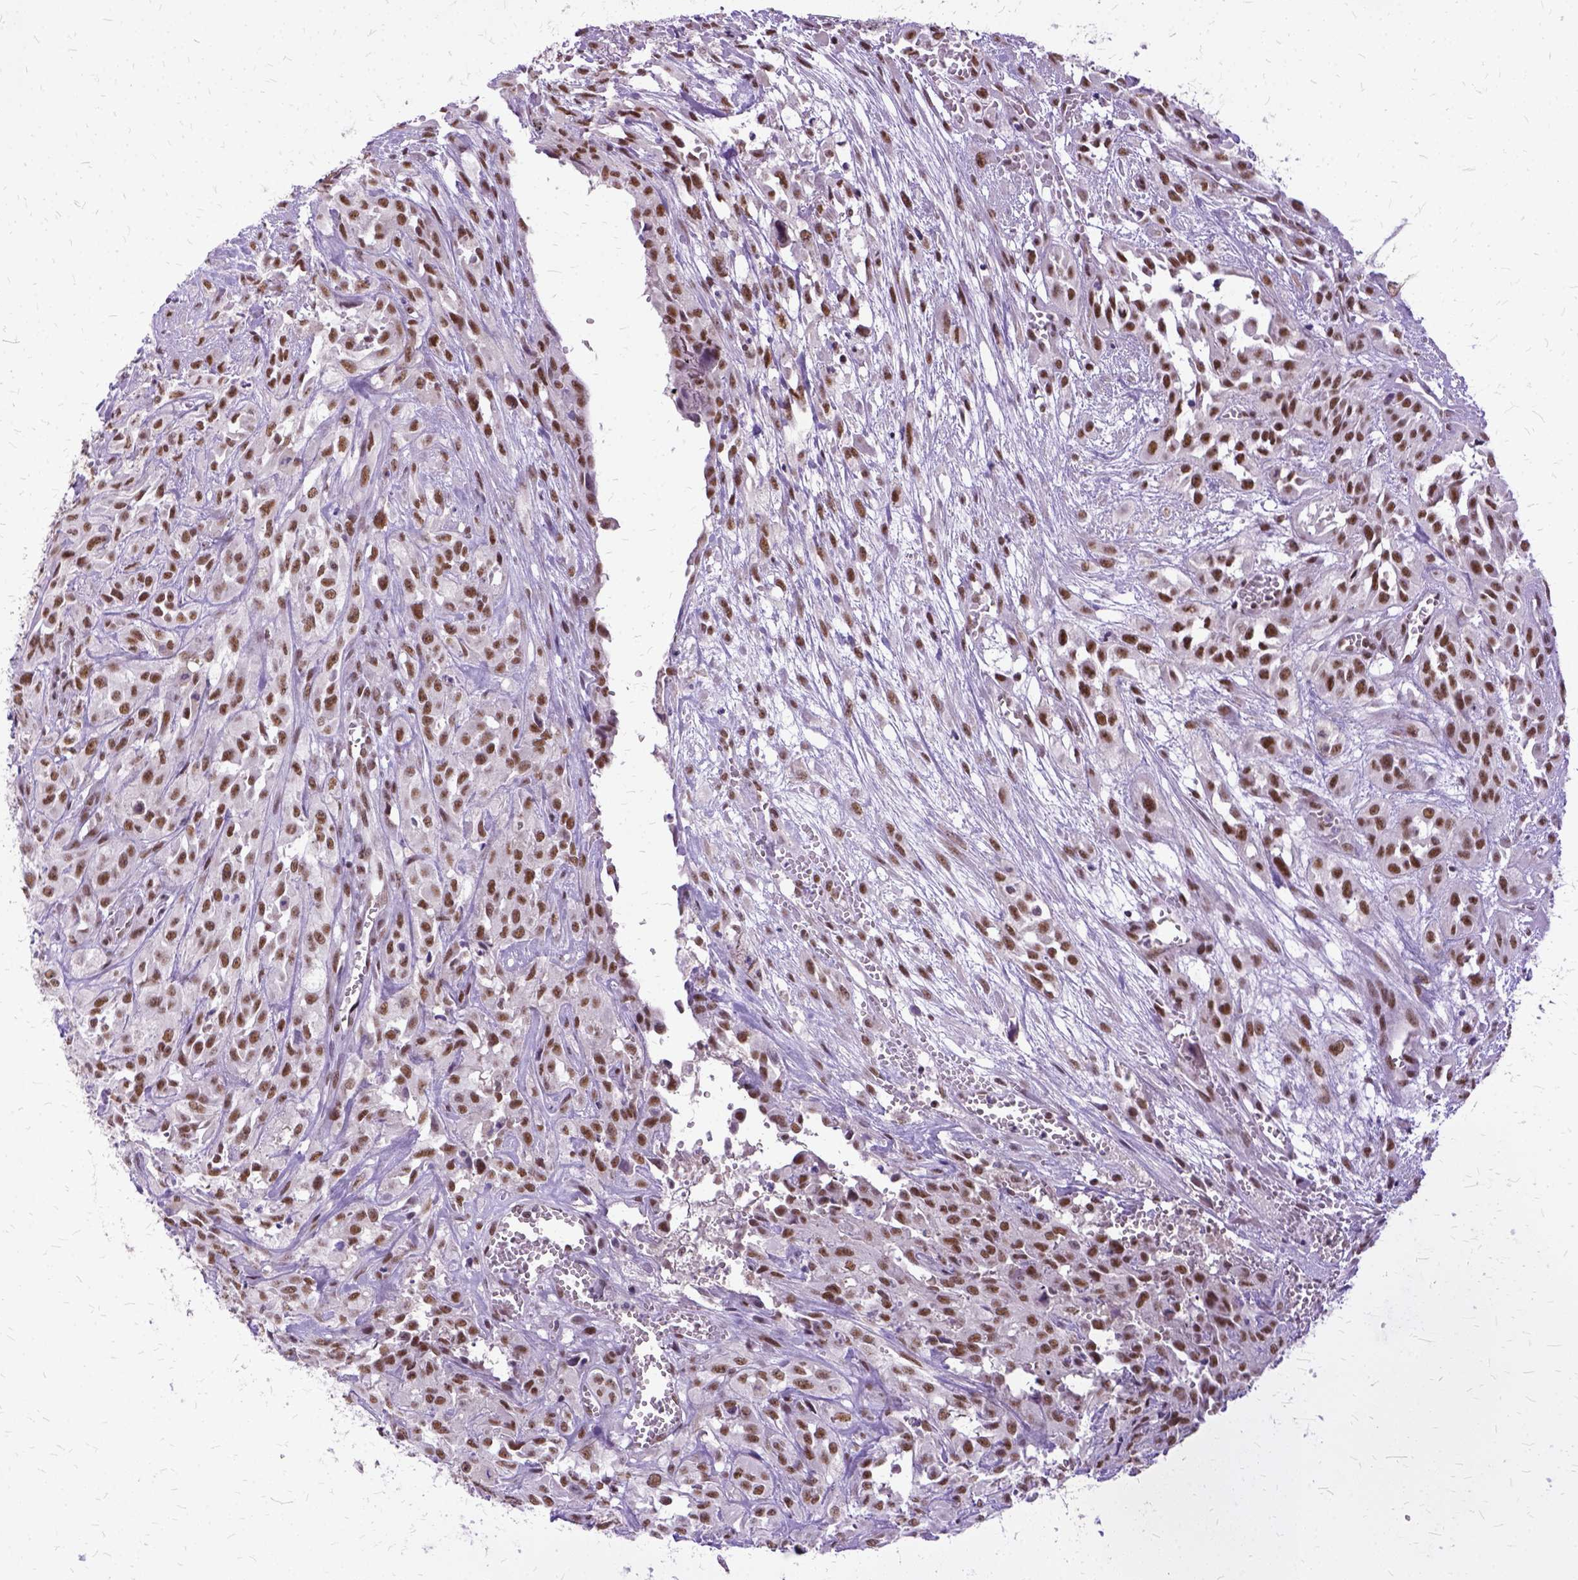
{"staining": {"intensity": "moderate", "quantity": ">75%", "location": "nuclear"}, "tissue": "urothelial cancer", "cell_type": "Tumor cells", "image_type": "cancer", "snomed": [{"axis": "morphology", "description": "Urothelial carcinoma, High grade"}, {"axis": "topography", "description": "Urinary bladder"}], "caption": "IHC (DAB) staining of human urothelial cancer exhibits moderate nuclear protein expression in about >75% of tumor cells. The staining was performed using DAB (3,3'-diaminobenzidine), with brown indicating positive protein expression. Nuclei are stained blue with hematoxylin.", "gene": "SETD1A", "patient": {"sex": "male", "age": 67}}